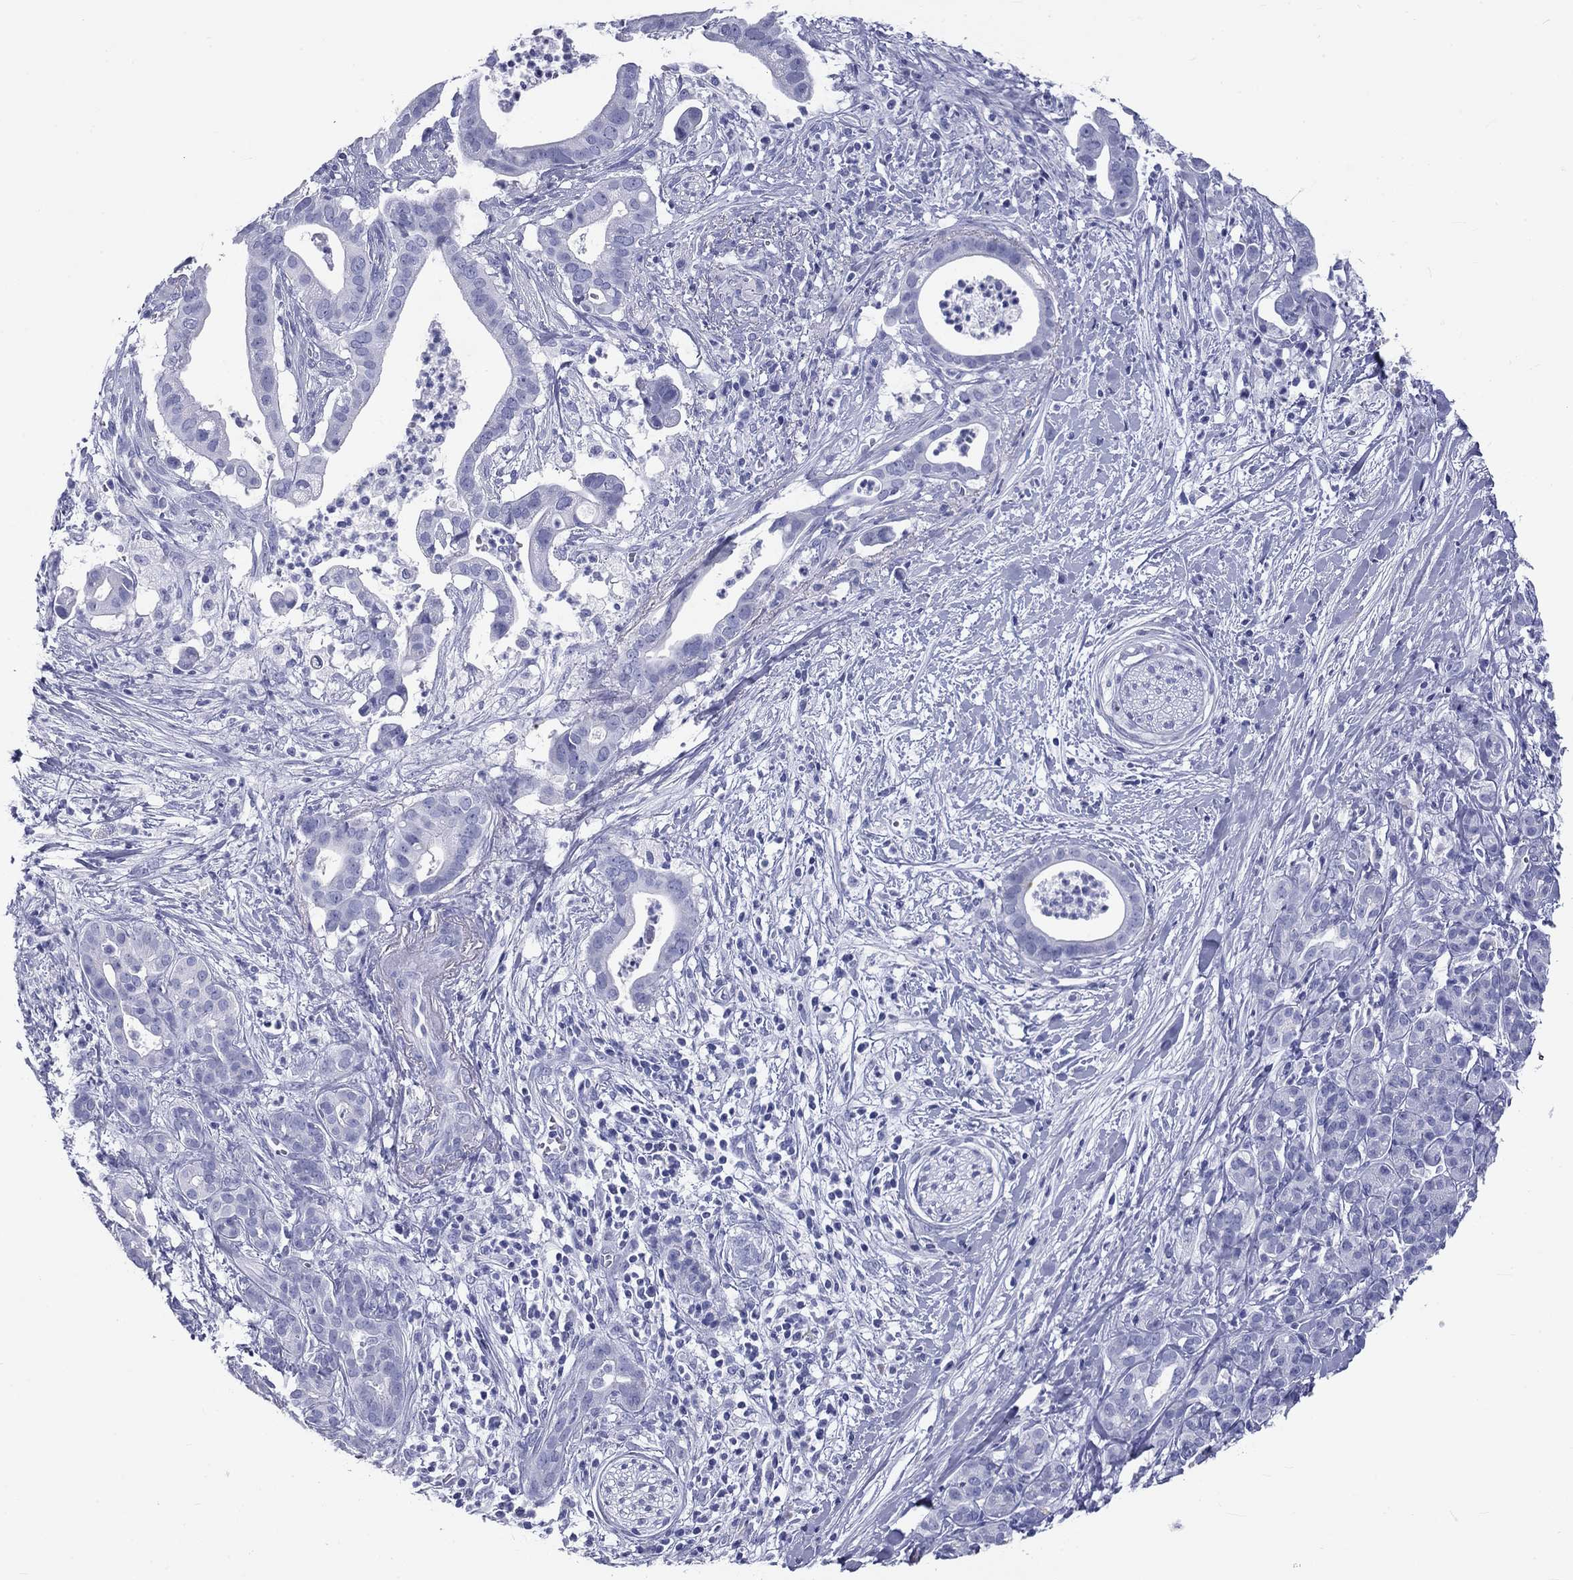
{"staining": {"intensity": "negative", "quantity": "none", "location": "none"}, "tissue": "pancreatic cancer", "cell_type": "Tumor cells", "image_type": "cancer", "snomed": [{"axis": "morphology", "description": "Adenocarcinoma, NOS"}, {"axis": "topography", "description": "Pancreas"}], "caption": "Human pancreatic adenocarcinoma stained for a protein using IHC exhibits no staining in tumor cells.", "gene": "DNALI1", "patient": {"sex": "male", "age": 61}}